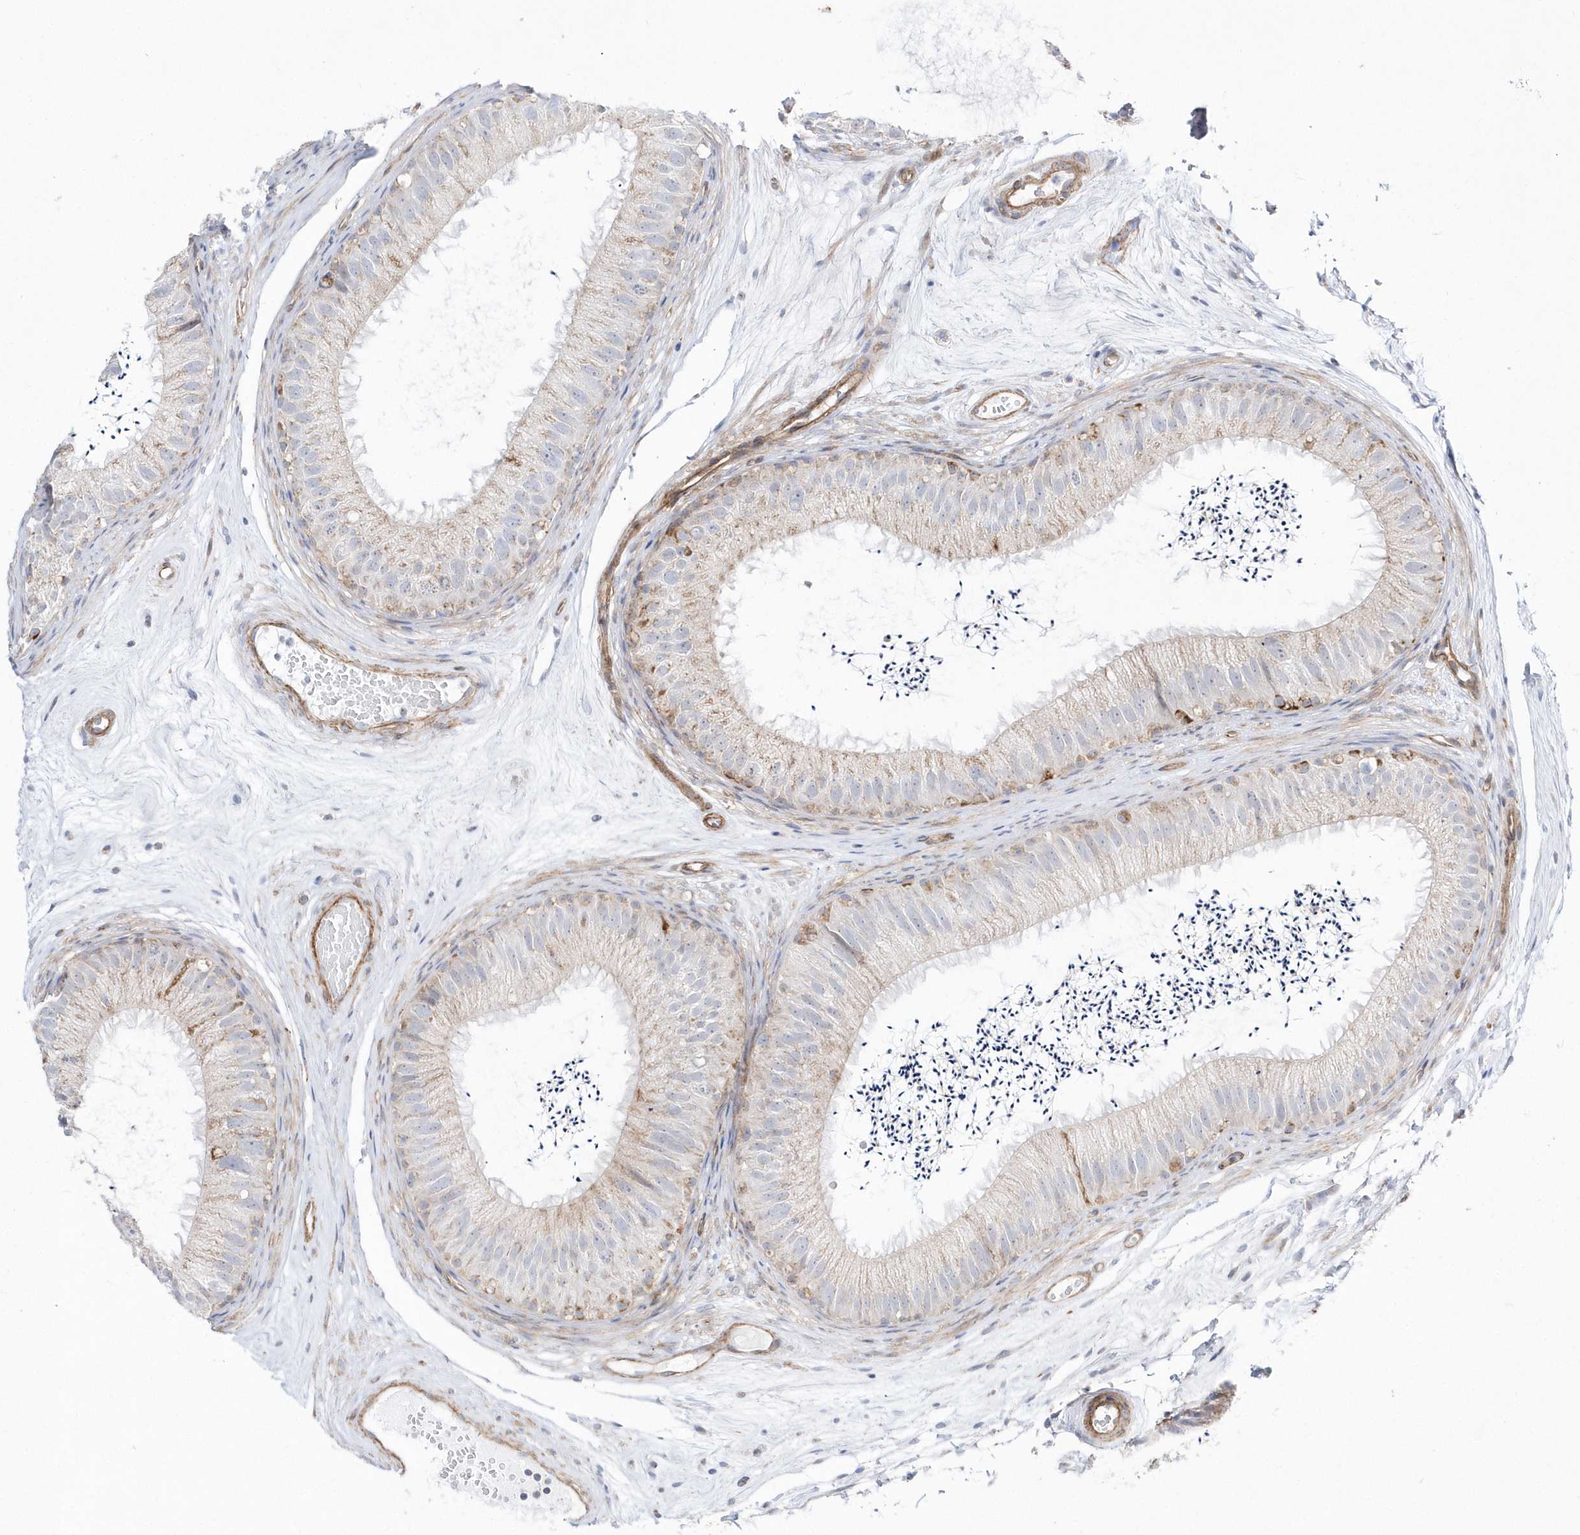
{"staining": {"intensity": "moderate", "quantity": "25%-75%", "location": "cytoplasmic/membranous"}, "tissue": "epididymis", "cell_type": "Glandular cells", "image_type": "normal", "snomed": [{"axis": "morphology", "description": "Normal tissue, NOS"}, {"axis": "topography", "description": "Epididymis"}], "caption": "High-magnification brightfield microscopy of unremarkable epididymis stained with DAB (brown) and counterstained with hematoxylin (blue). glandular cells exhibit moderate cytoplasmic/membranous staining is identified in about25%-75% of cells. Using DAB (brown) and hematoxylin (blue) stains, captured at high magnification using brightfield microscopy.", "gene": "OPA1", "patient": {"sex": "male", "age": 77}}